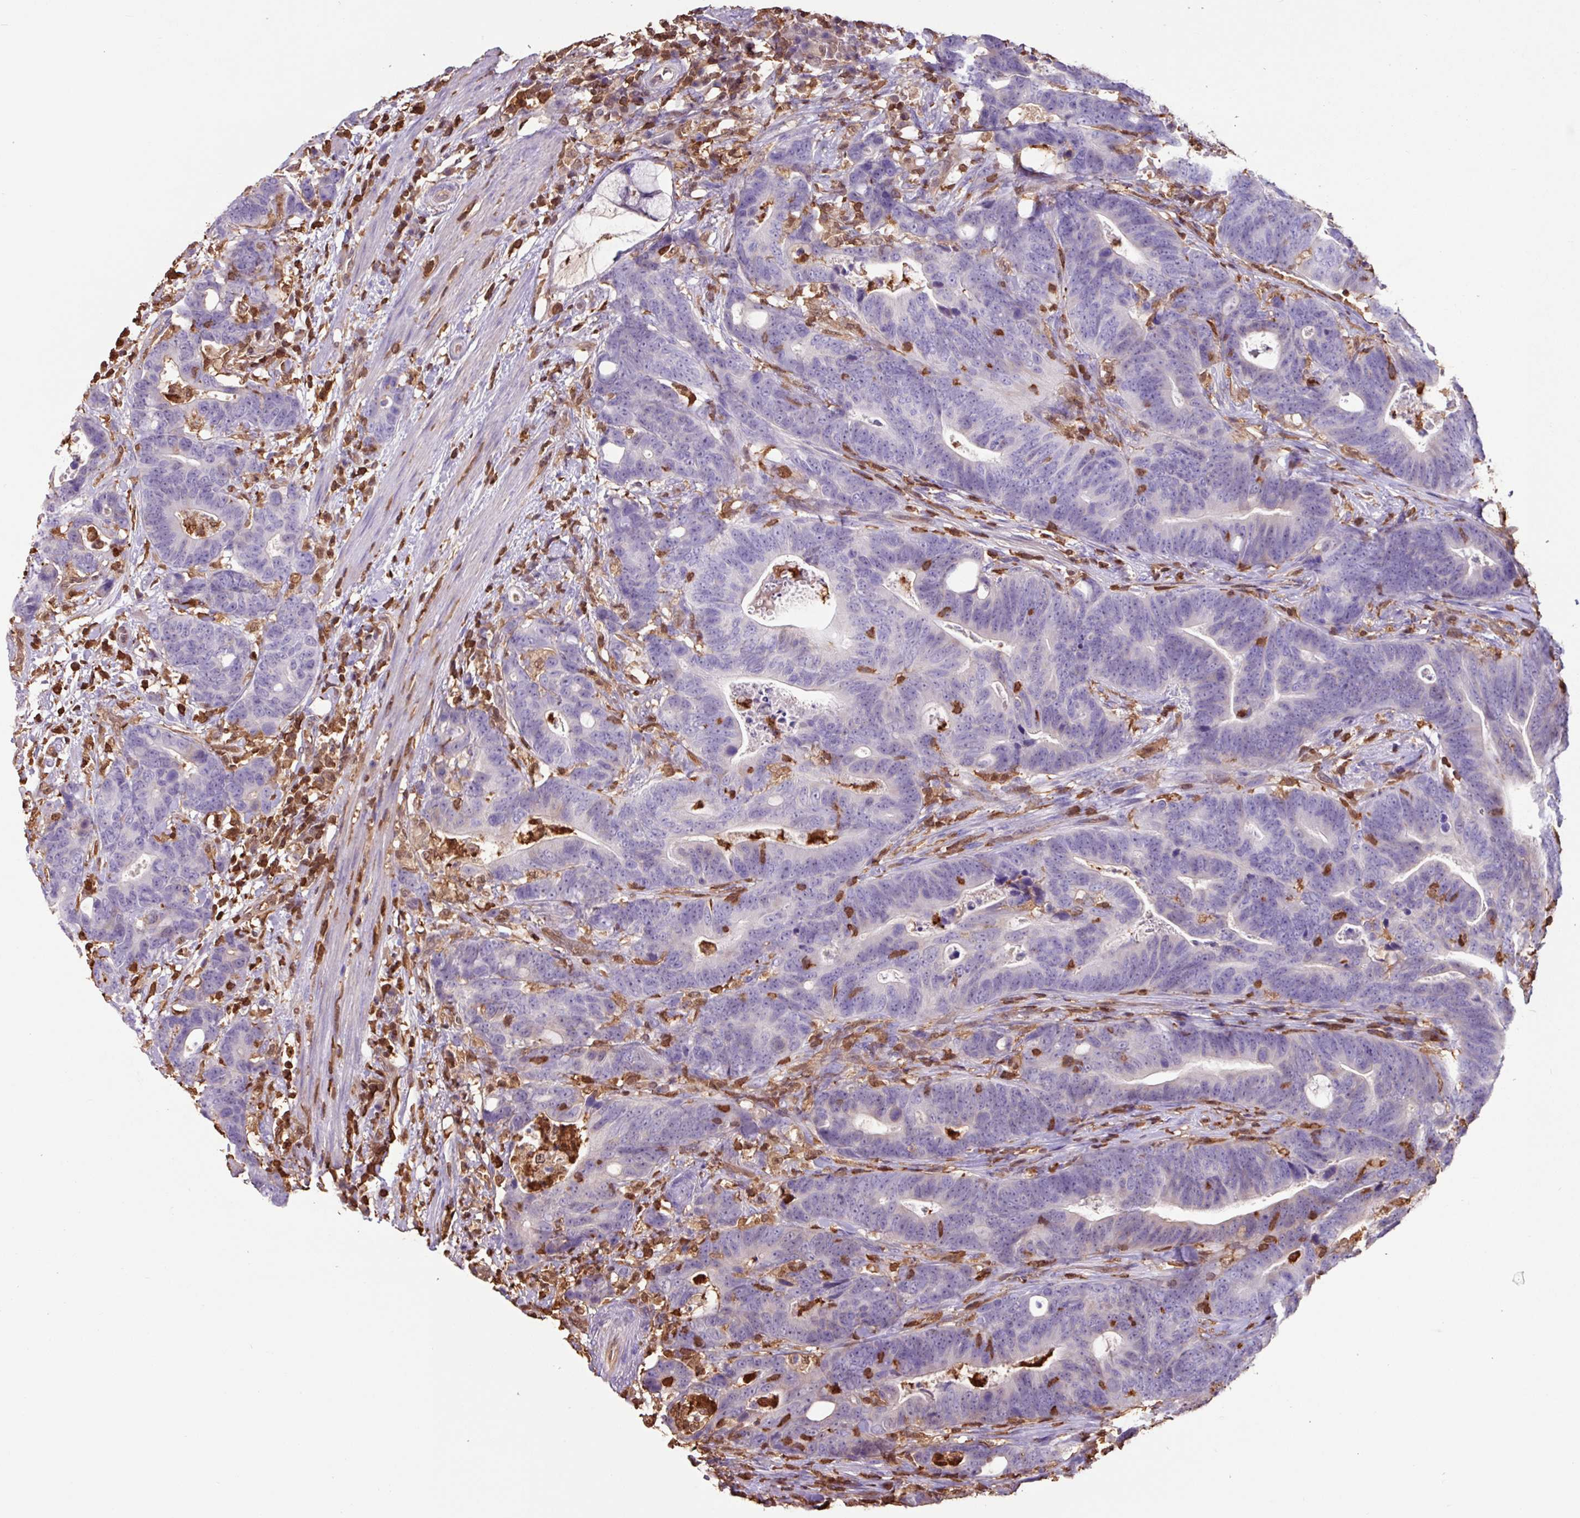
{"staining": {"intensity": "negative", "quantity": "none", "location": "none"}, "tissue": "colorectal cancer", "cell_type": "Tumor cells", "image_type": "cancer", "snomed": [{"axis": "morphology", "description": "Adenocarcinoma, NOS"}, {"axis": "topography", "description": "Colon"}], "caption": "DAB (3,3'-diaminobenzidine) immunohistochemical staining of colorectal cancer (adenocarcinoma) displays no significant positivity in tumor cells. (DAB (3,3'-diaminobenzidine) IHC with hematoxylin counter stain).", "gene": "ARHGDIB", "patient": {"sex": "female", "age": 82}}